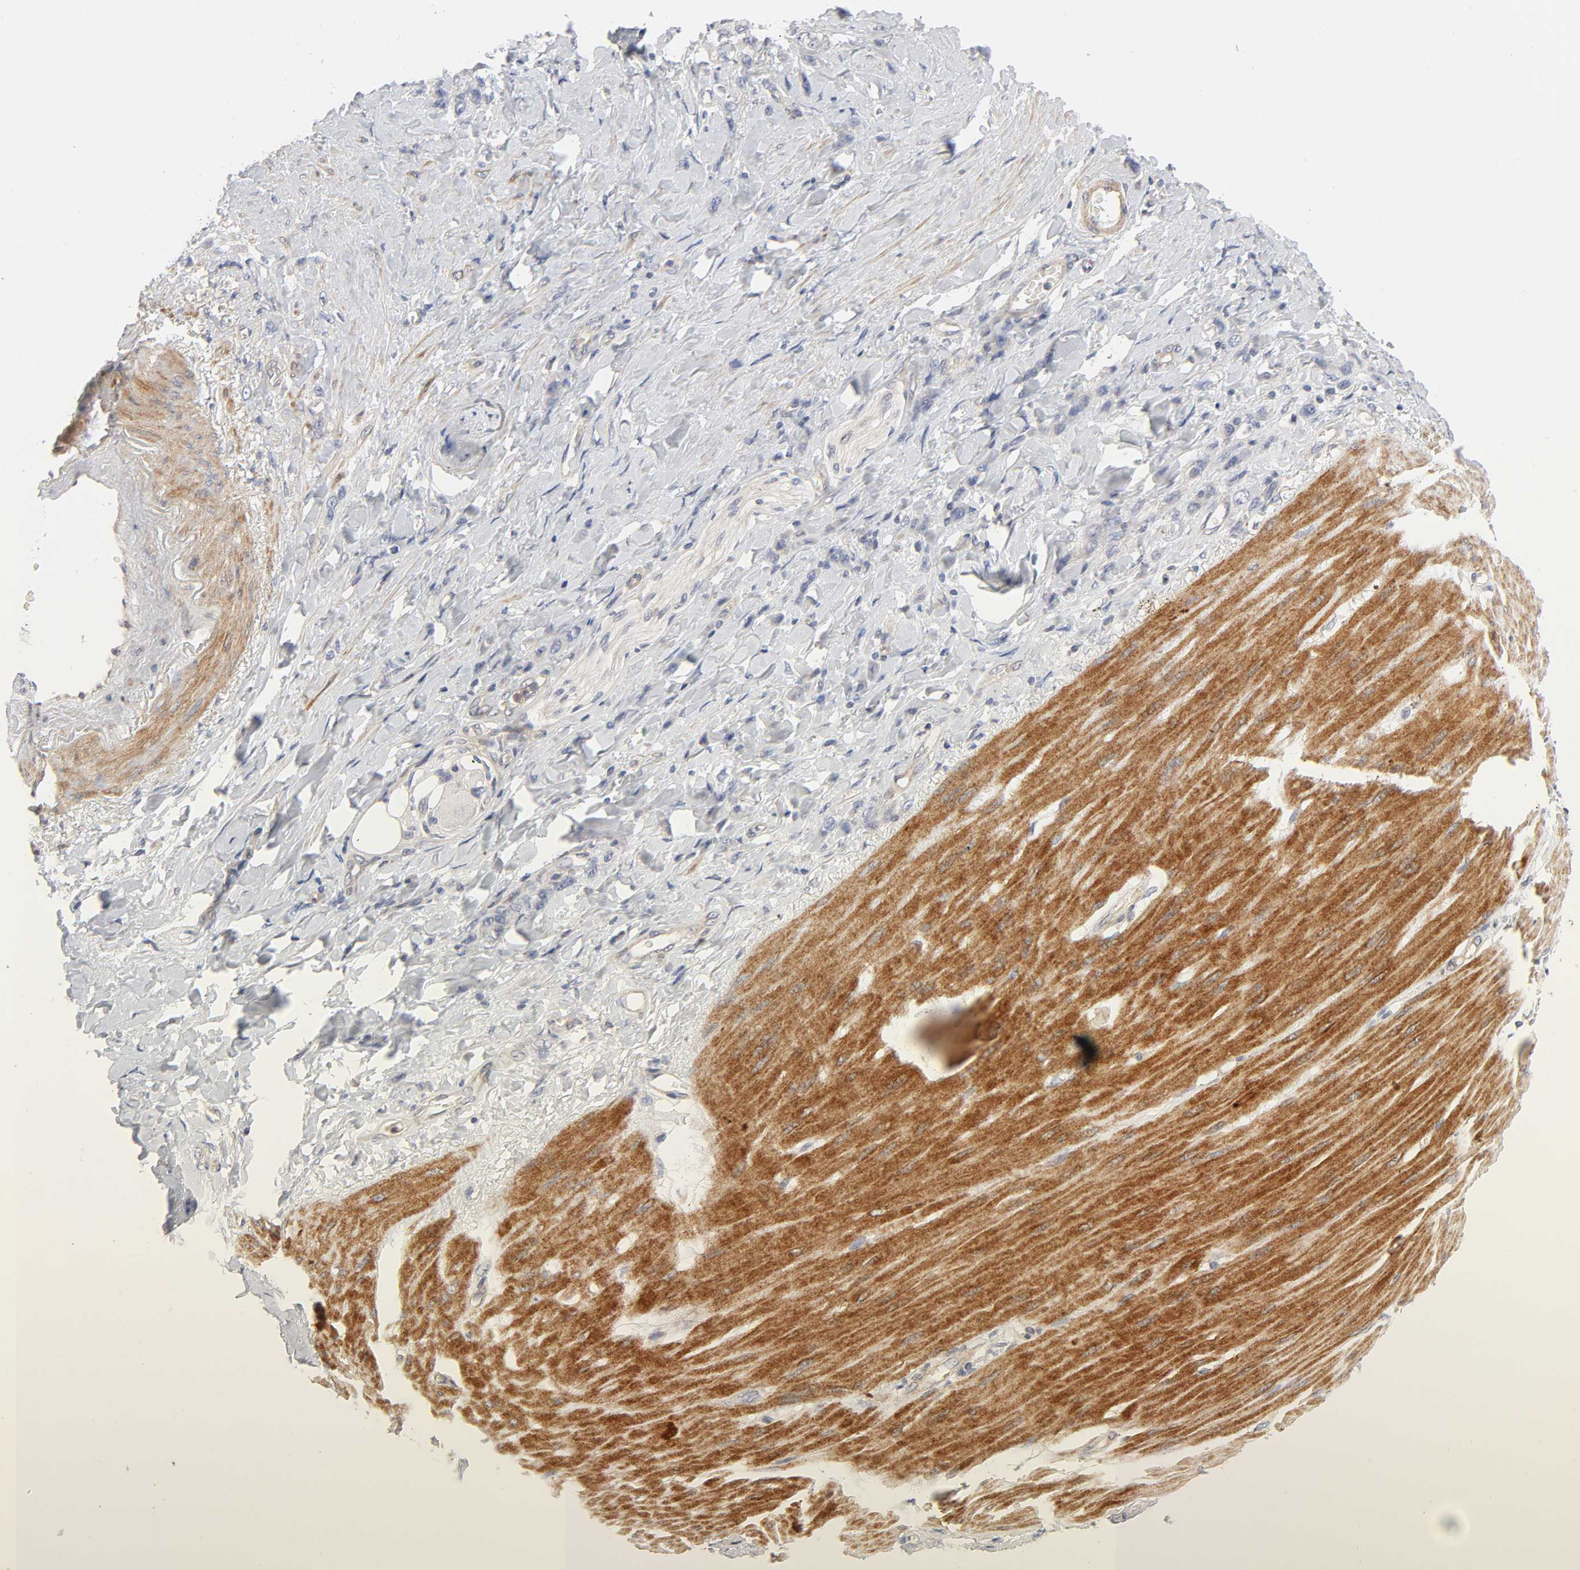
{"staining": {"intensity": "negative", "quantity": "none", "location": "none"}, "tissue": "stomach cancer", "cell_type": "Tumor cells", "image_type": "cancer", "snomed": [{"axis": "morphology", "description": "Normal tissue, NOS"}, {"axis": "morphology", "description": "Adenocarcinoma, NOS"}, {"axis": "topography", "description": "Stomach"}], "caption": "DAB (3,3'-diaminobenzidine) immunohistochemical staining of human stomach adenocarcinoma demonstrates no significant positivity in tumor cells.", "gene": "ROCK1", "patient": {"sex": "male", "age": 82}}